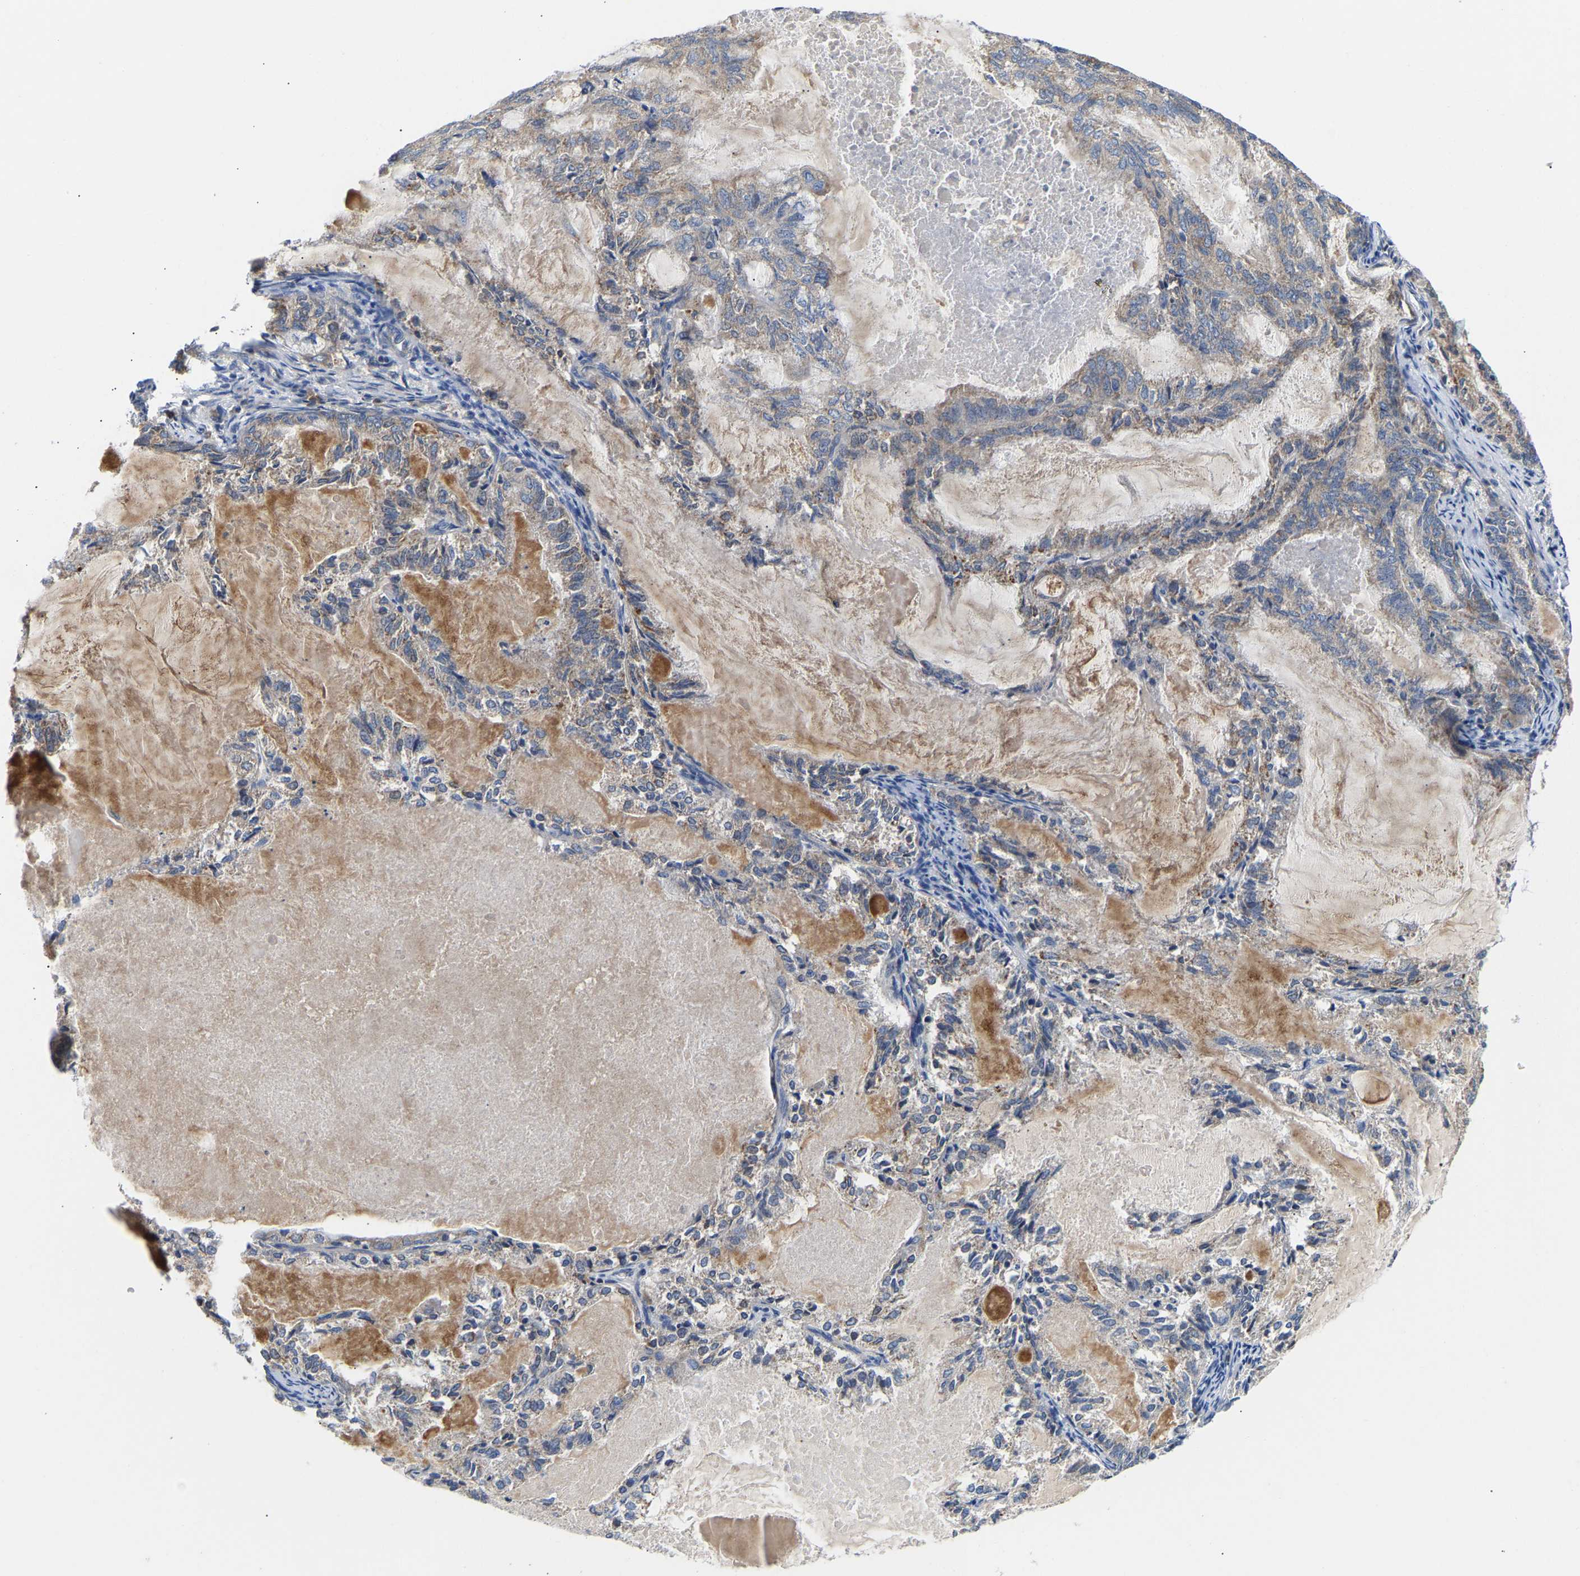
{"staining": {"intensity": "negative", "quantity": "none", "location": "none"}, "tissue": "endometrial cancer", "cell_type": "Tumor cells", "image_type": "cancer", "snomed": [{"axis": "morphology", "description": "Adenocarcinoma, NOS"}, {"axis": "topography", "description": "Endometrium"}], "caption": "High magnification brightfield microscopy of adenocarcinoma (endometrial) stained with DAB (brown) and counterstained with hematoxylin (blue): tumor cells show no significant staining. The staining is performed using DAB (3,3'-diaminobenzidine) brown chromogen with nuclei counter-stained in using hematoxylin.", "gene": "AIMP2", "patient": {"sex": "female", "age": 86}}